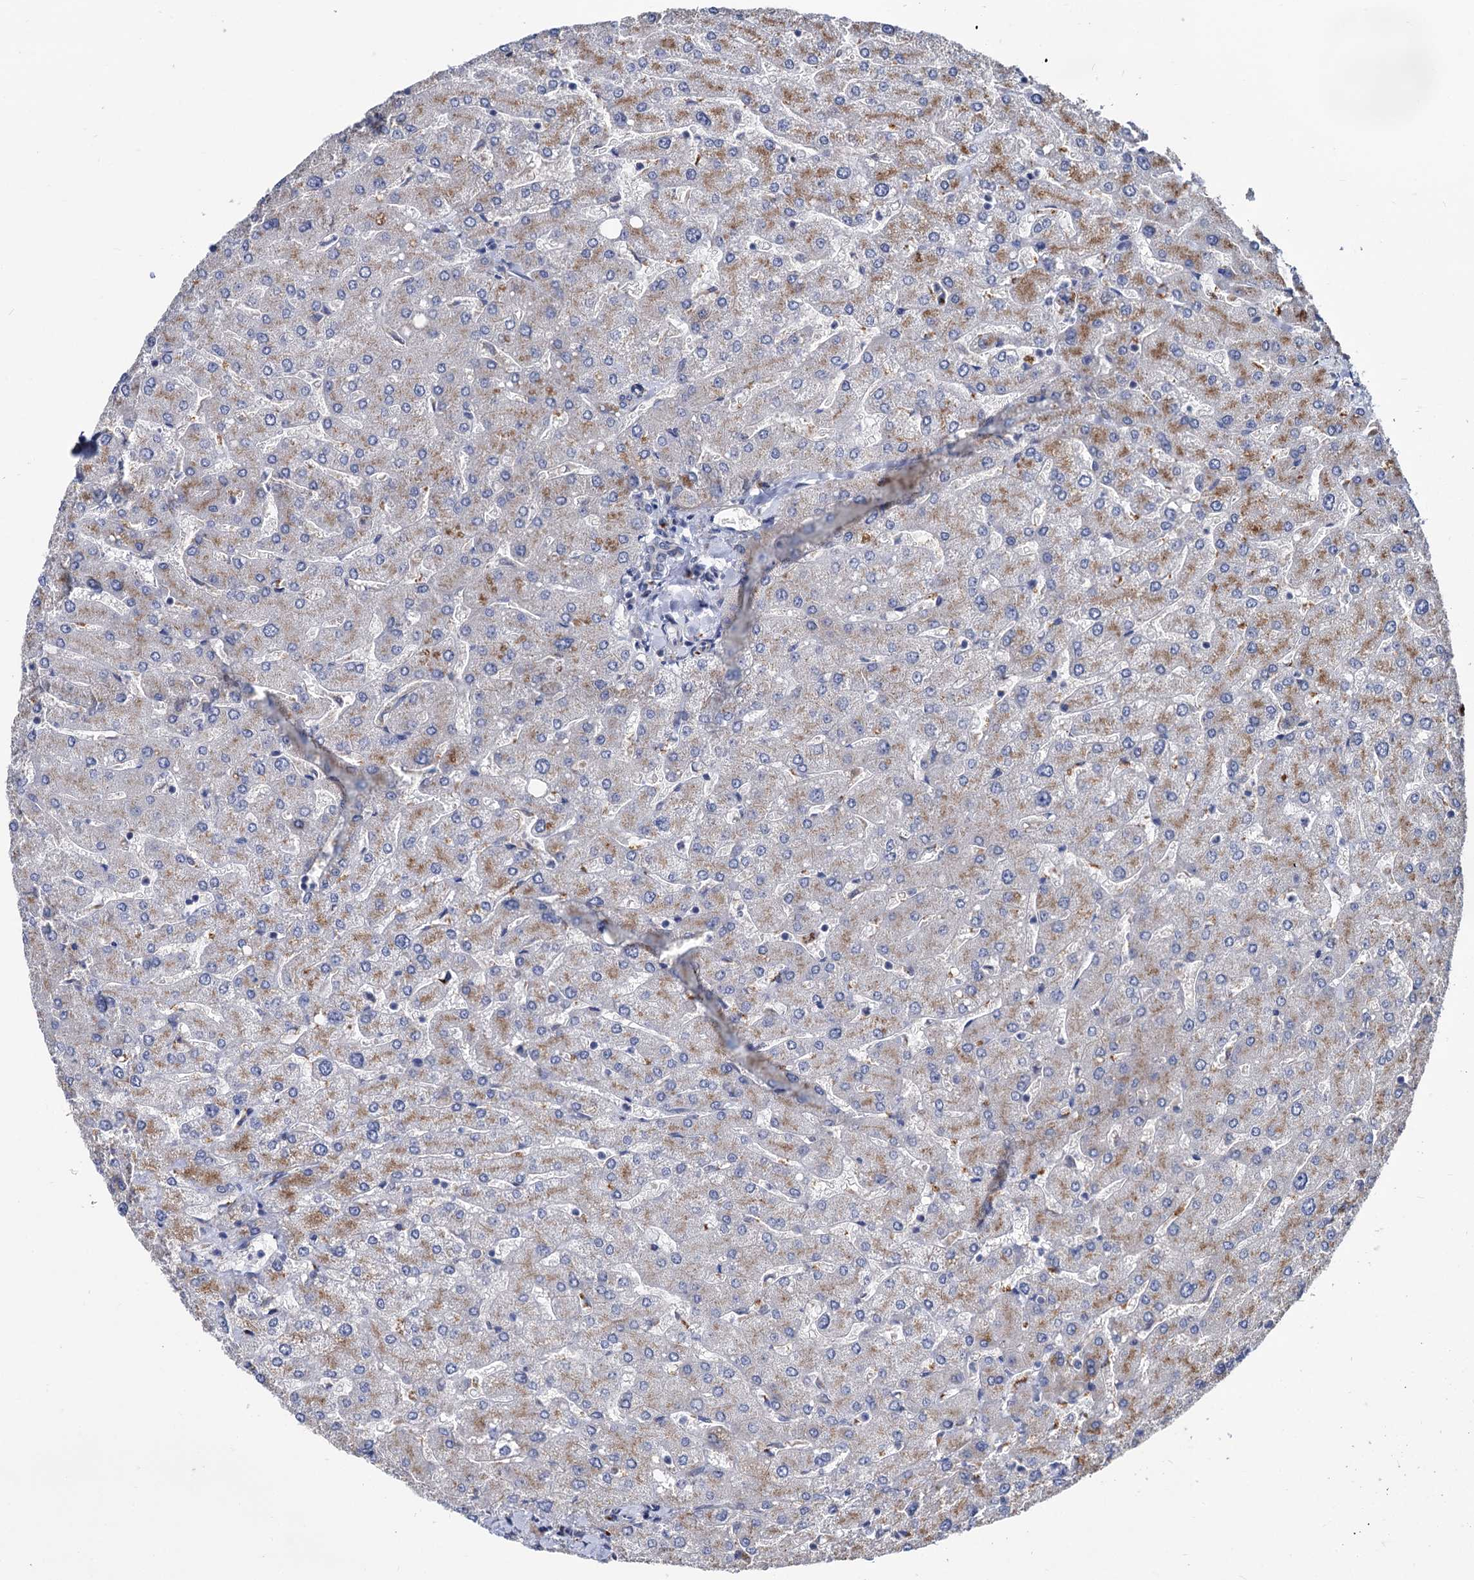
{"staining": {"intensity": "negative", "quantity": "none", "location": "none"}, "tissue": "liver", "cell_type": "Cholangiocytes", "image_type": "normal", "snomed": [{"axis": "morphology", "description": "Normal tissue, NOS"}, {"axis": "topography", "description": "Liver"}], "caption": "A histopathology image of liver stained for a protein shows no brown staining in cholangiocytes. The staining is performed using DAB (3,3'-diaminobenzidine) brown chromogen with nuclei counter-stained in using hematoxylin.", "gene": "SMAGP", "patient": {"sex": "male", "age": 55}}